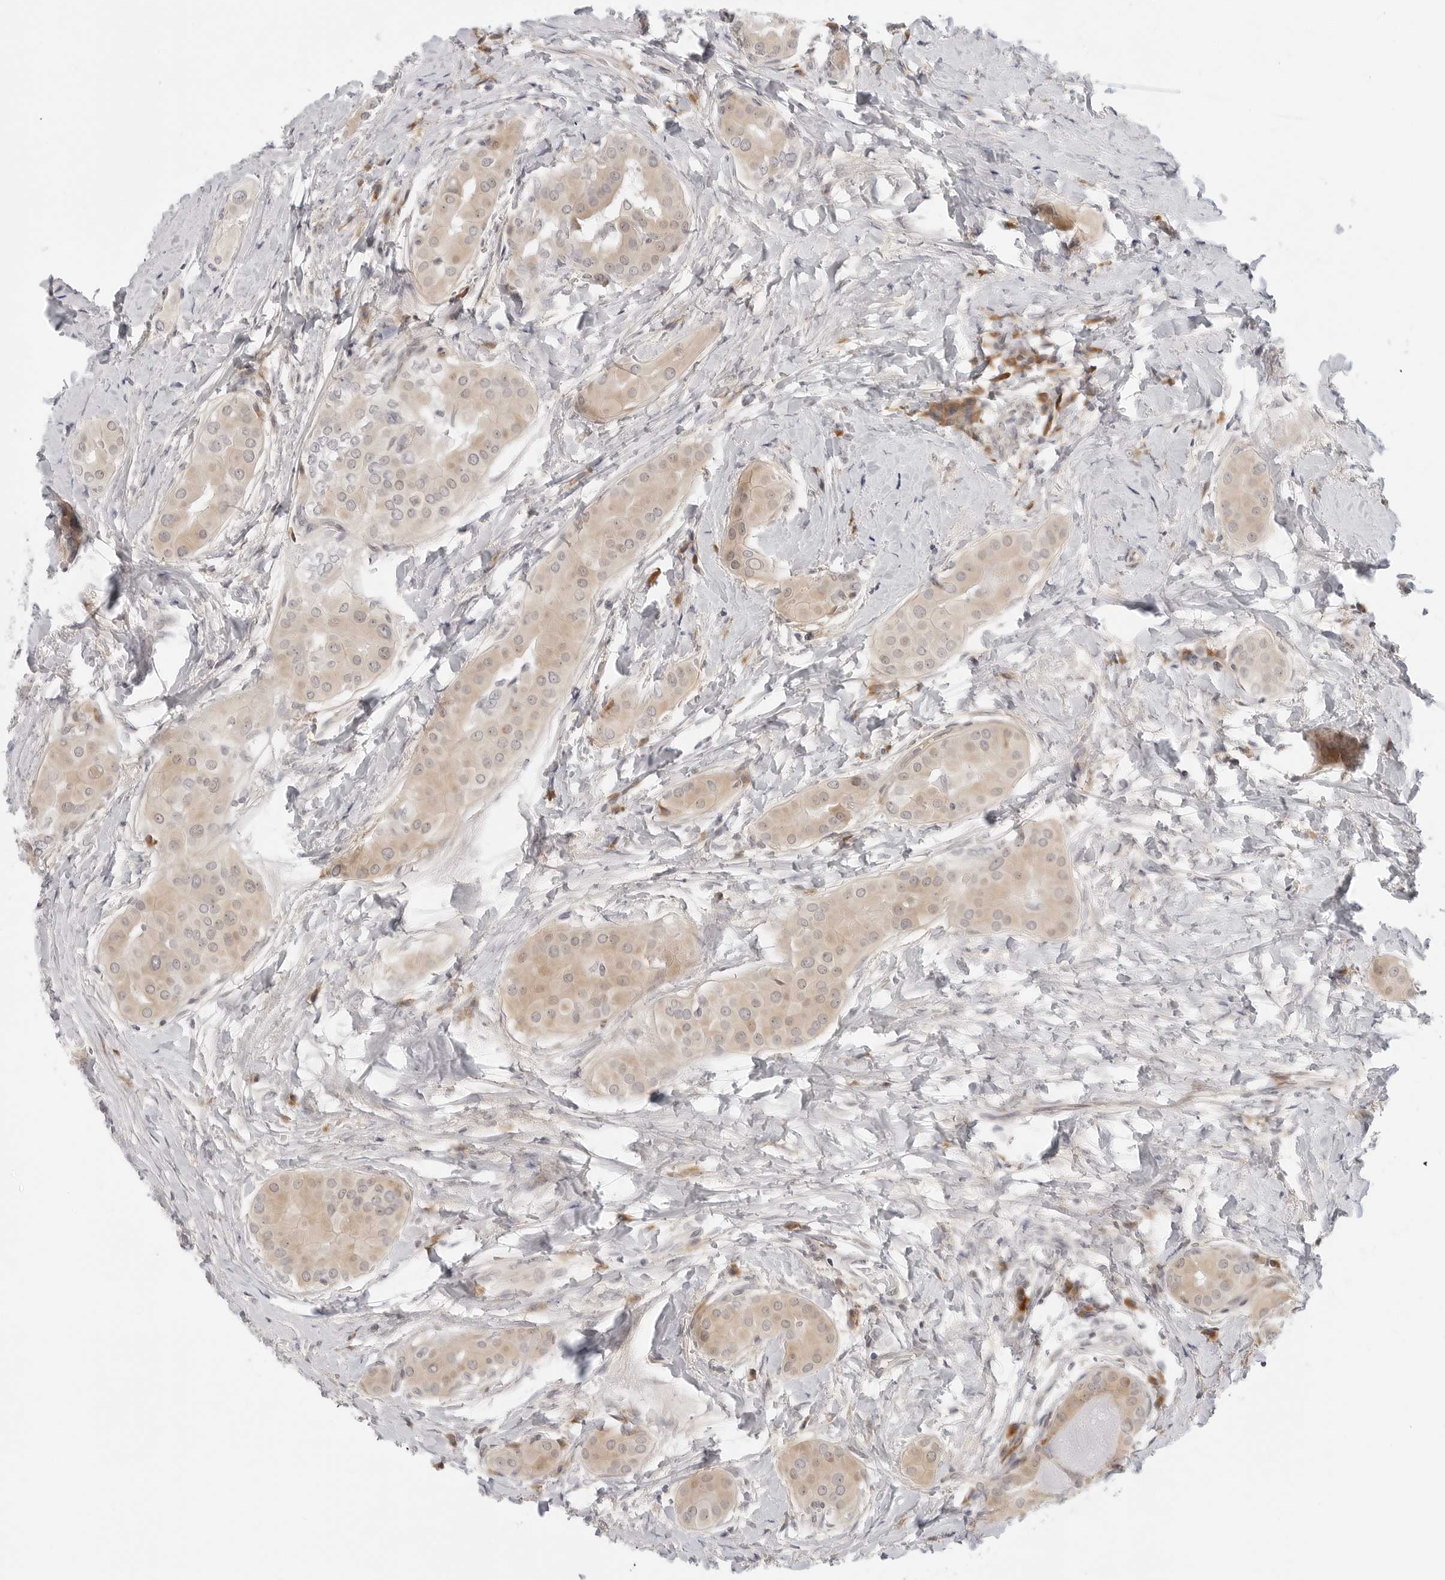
{"staining": {"intensity": "weak", "quantity": ">75%", "location": "cytoplasmic/membranous"}, "tissue": "thyroid cancer", "cell_type": "Tumor cells", "image_type": "cancer", "snomed": [{"axis": "morphology", "description": "Papillary adenocarcinoma, NOS"}, {"axis": "topography", "description": "Thyroid gland"}], "caption": "Thyroid cancer (papillary adenocarcinoma) was stained to show a protein in brown. There is low levels of weak cytoplasmic/membranous positivity in about >75% of tumor cells.", "gene": "TCP1", "patient": {"sex": "male", "age": 33}}